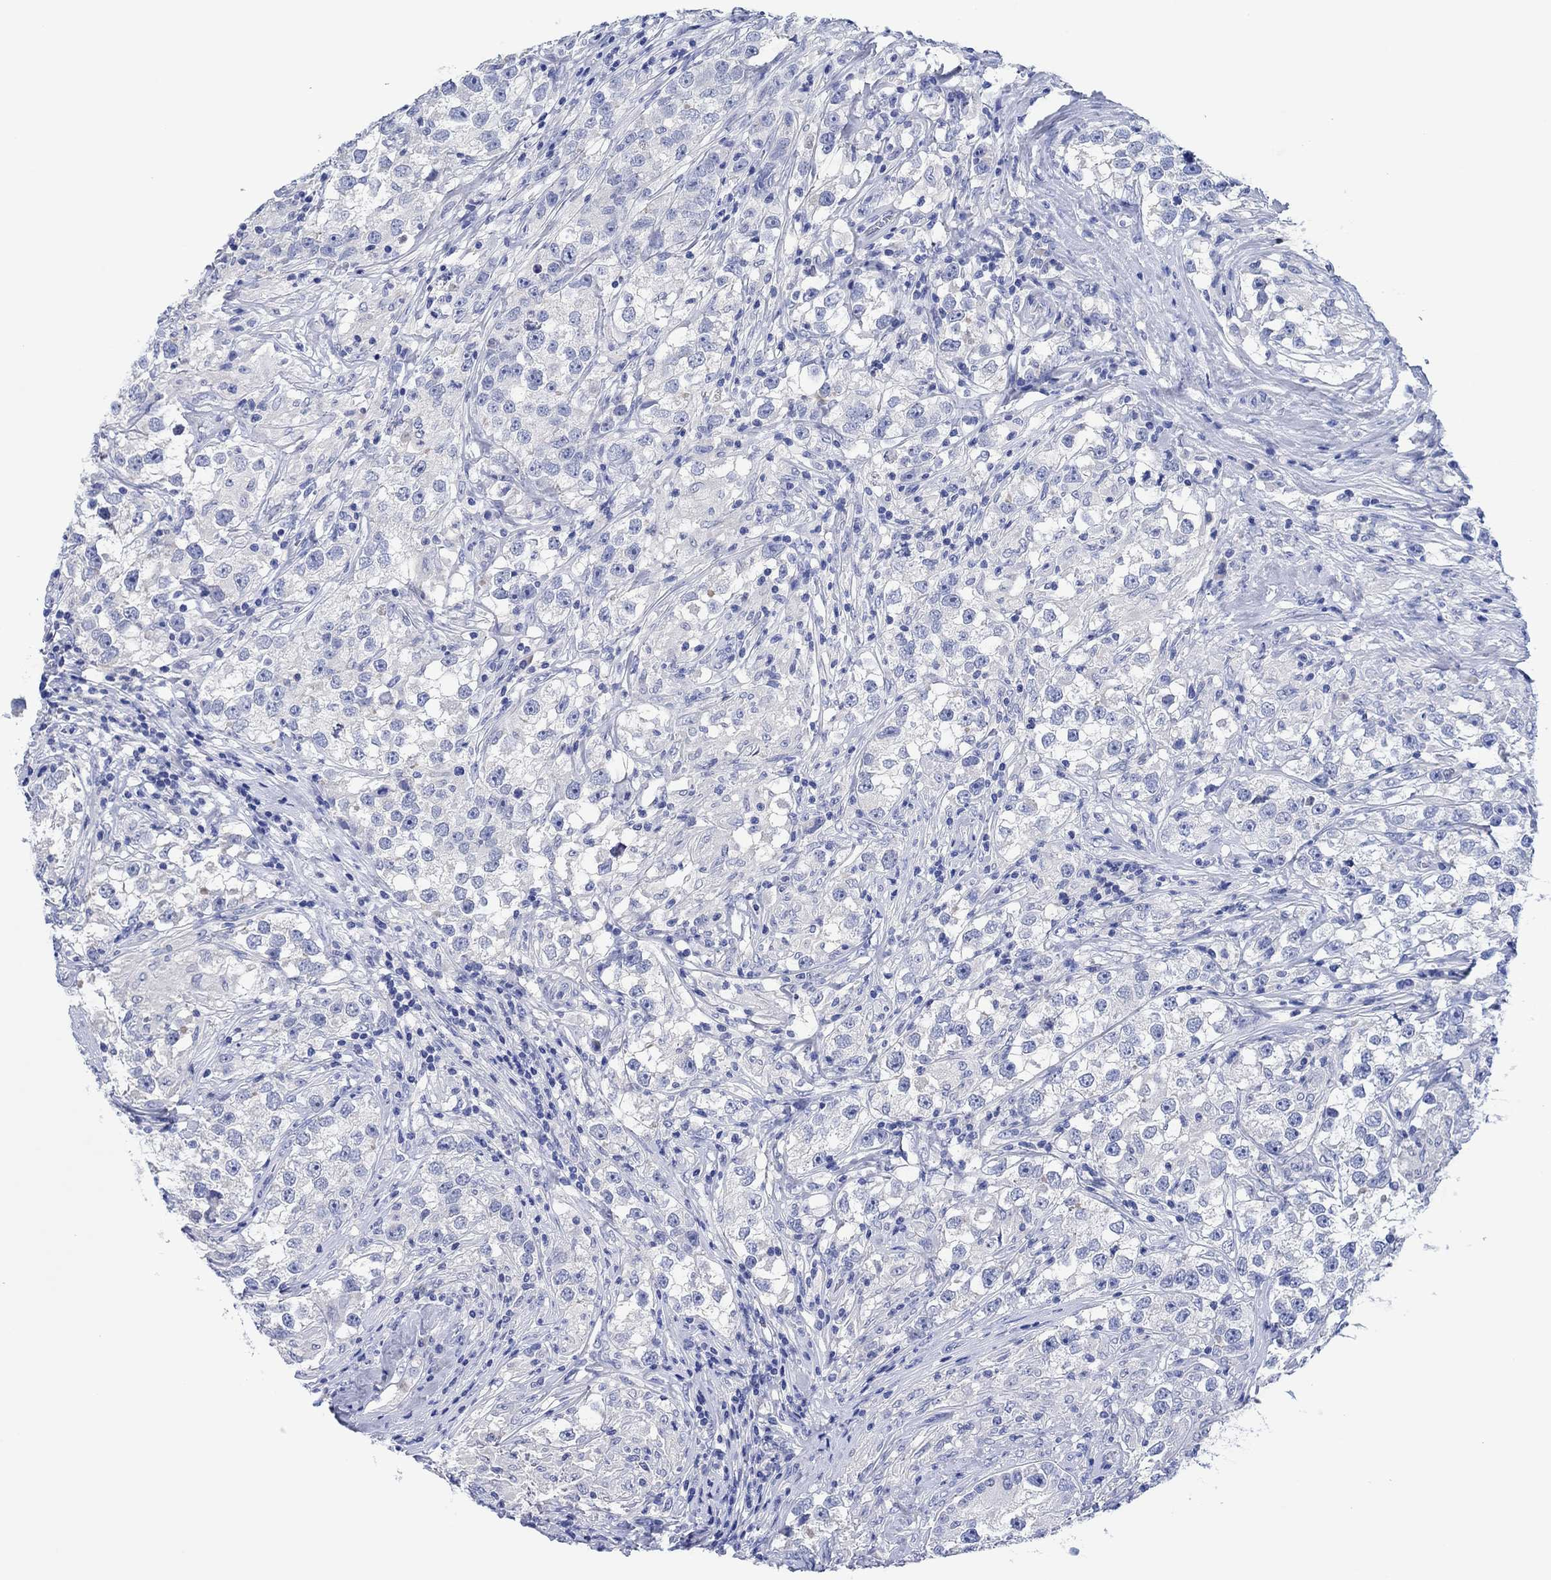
{"staining": {"intensity": "negative", "quantity": "none", "location": "none"}, "tissue": "testis cancer", "cell_type": "Tumor cells", "image_type": "cancer", "snomed": [{"axis": "morphology", "description": "Seminoma, NOS"}, {"axis": "topography", "description": "Testis"}], "caption": "Testis seminoma stained for a protein using immunohistochemistry exhibits no expression tumor cells.", "gene": "CPNE6", "patient": {"sex": "male", "age": 46}}